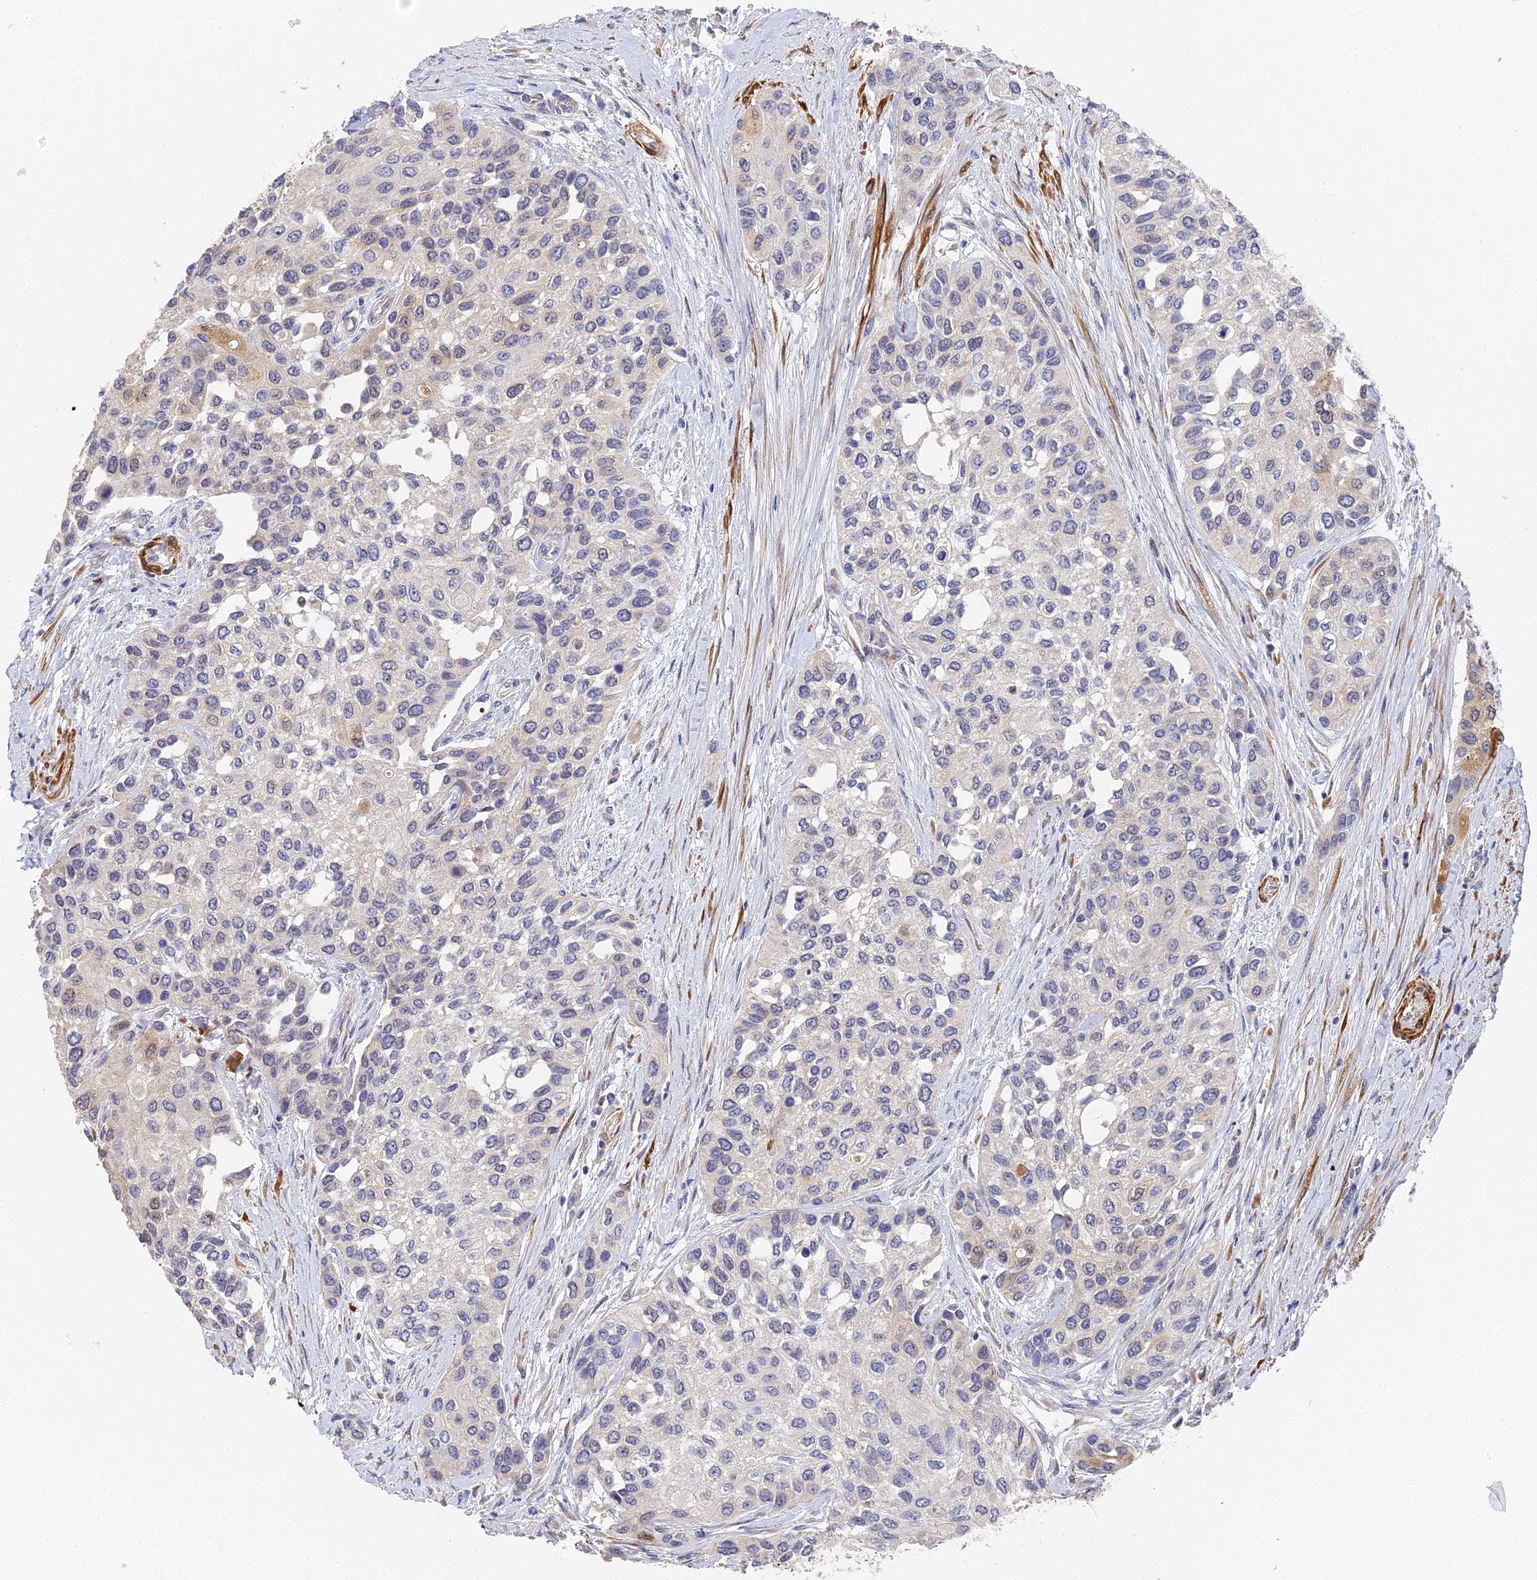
{"staining": {"intensity": "moderate", "quantity": "<25%", "location": "cytoplasmic/membranous,nuclear"}, "tissue": "urothelial cancer", "cell_type": "Tumor cells", "image_type": "cancer", "snomed": [{"axis": "morphology", "description": "Normal tissue, NOS"}, {"axis": "morphology", "description": "Urothelial carcinoma, High grade"}, {"axis": "topography", "description": "Vascular tissue"}, {"axis": "topography", "description": "Urinary bladder"}], "caption": "A high-resolution photomicrograph shows immunohistochemistry (IHC) staining of urothelial carcinoma (high-grade), which shows moderate cytoplasmic/membranous and nuclear positivity in about <25% of tumor cells. Ihc stains the protein in brown and the nuclei are stained blue.", "gene": "CCDC113", "patient": {"sex": "female", "age": 56}}